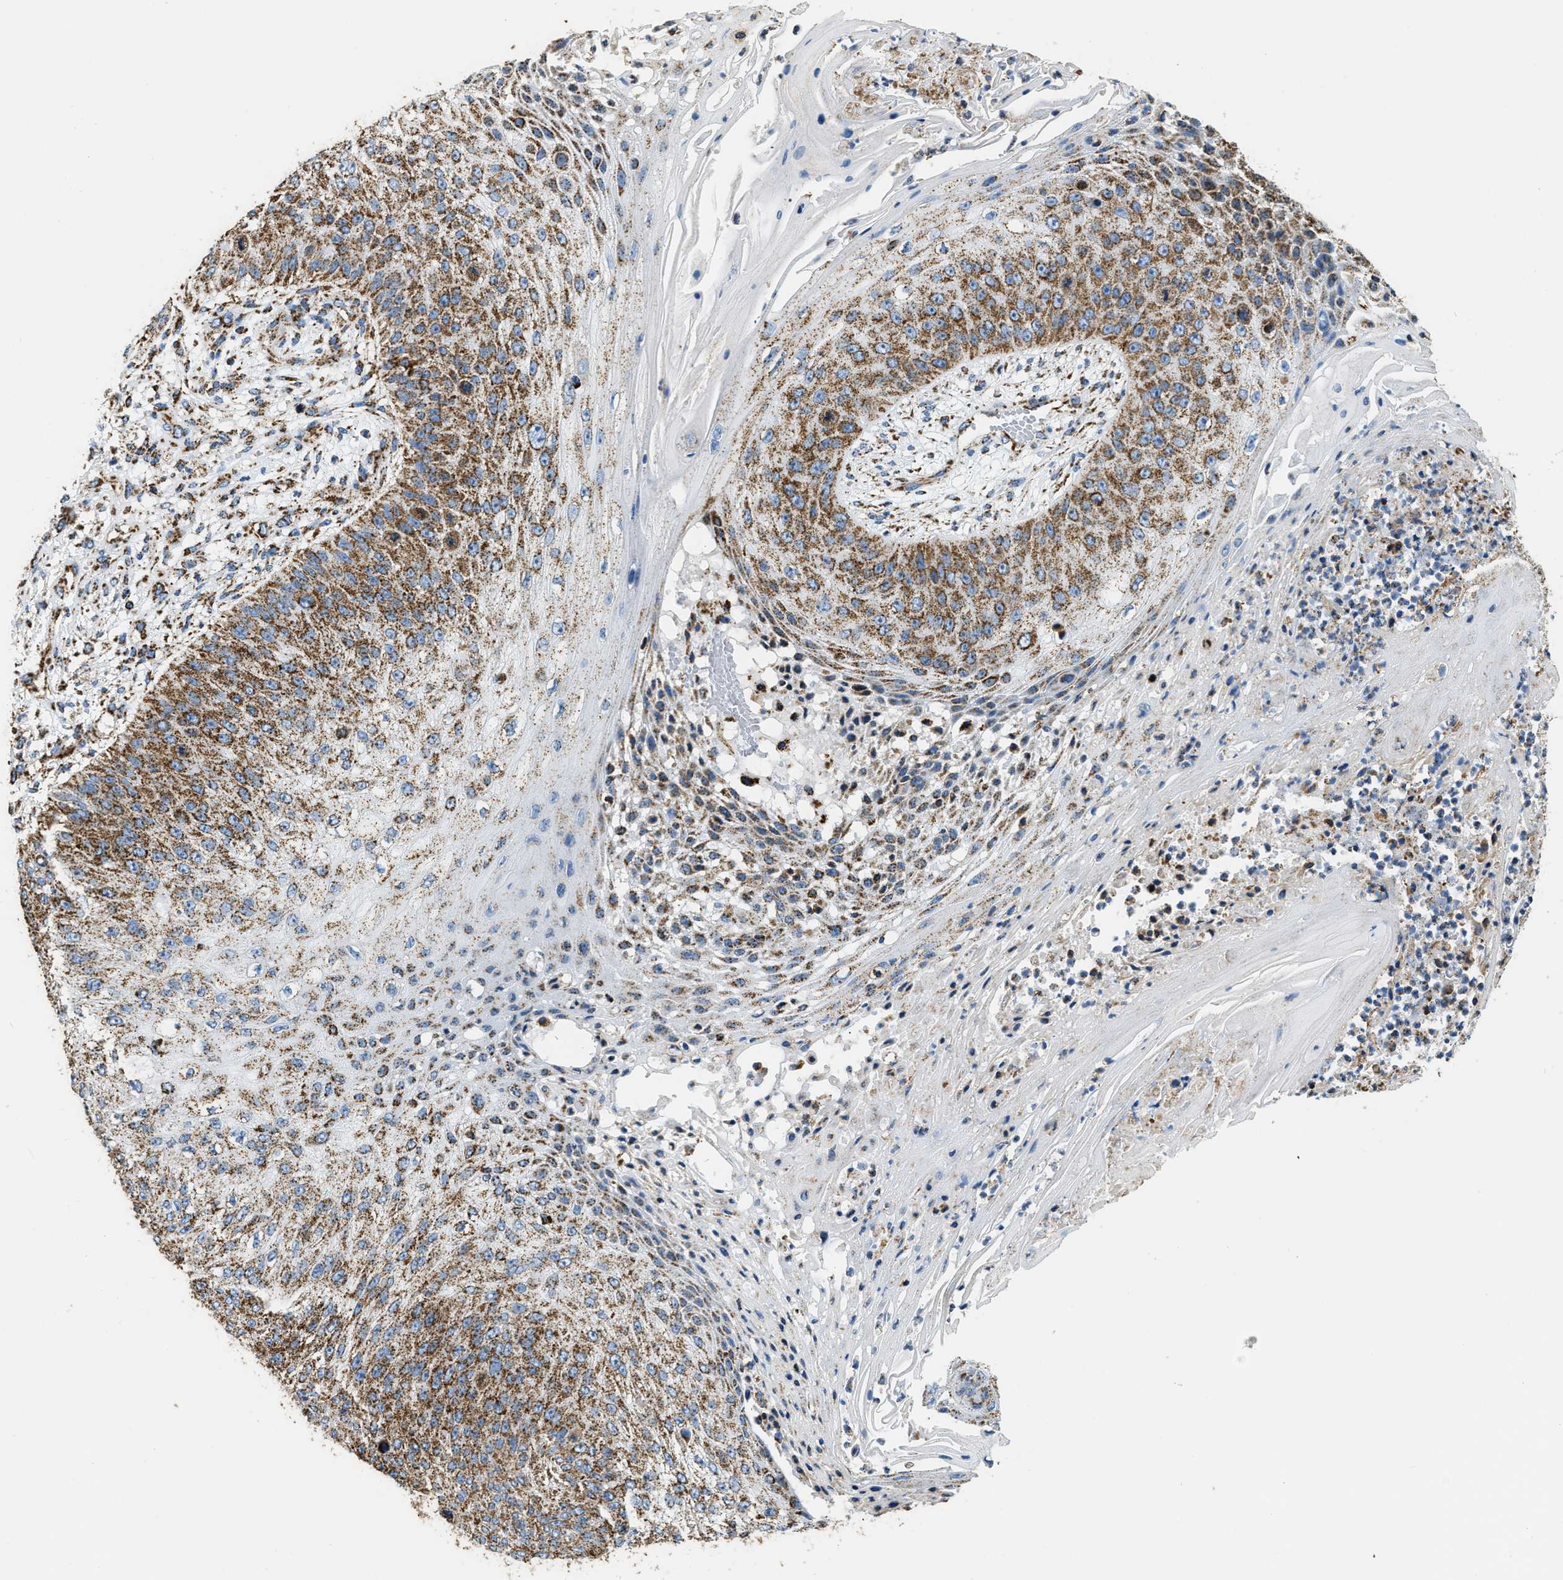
{"staining": {"intensity": "moderate", "quantity": ">75%", "location": "cytoplasmic/membranous"}, "tissue": "skin cancer", "cell_type": "Tumor cells", "image_type": "cancer", "snomed": [{"axis": "morphology", "description": "Squamous cell carcinoma, NOS"}, {"axis": "topography", "description": "Skin"}], "caption": "The micrograph demonstrates immunohistochemical staining of squamous cell carcinoma (skin). There is moderate cytoplasmic/membranous positivity is present in approximately >75% of tumor cells. (Brightfield microscopy of DAB IHC at high magnification).", "gene": "IRX6", "patient": {"sex": "female", "age": 80}}